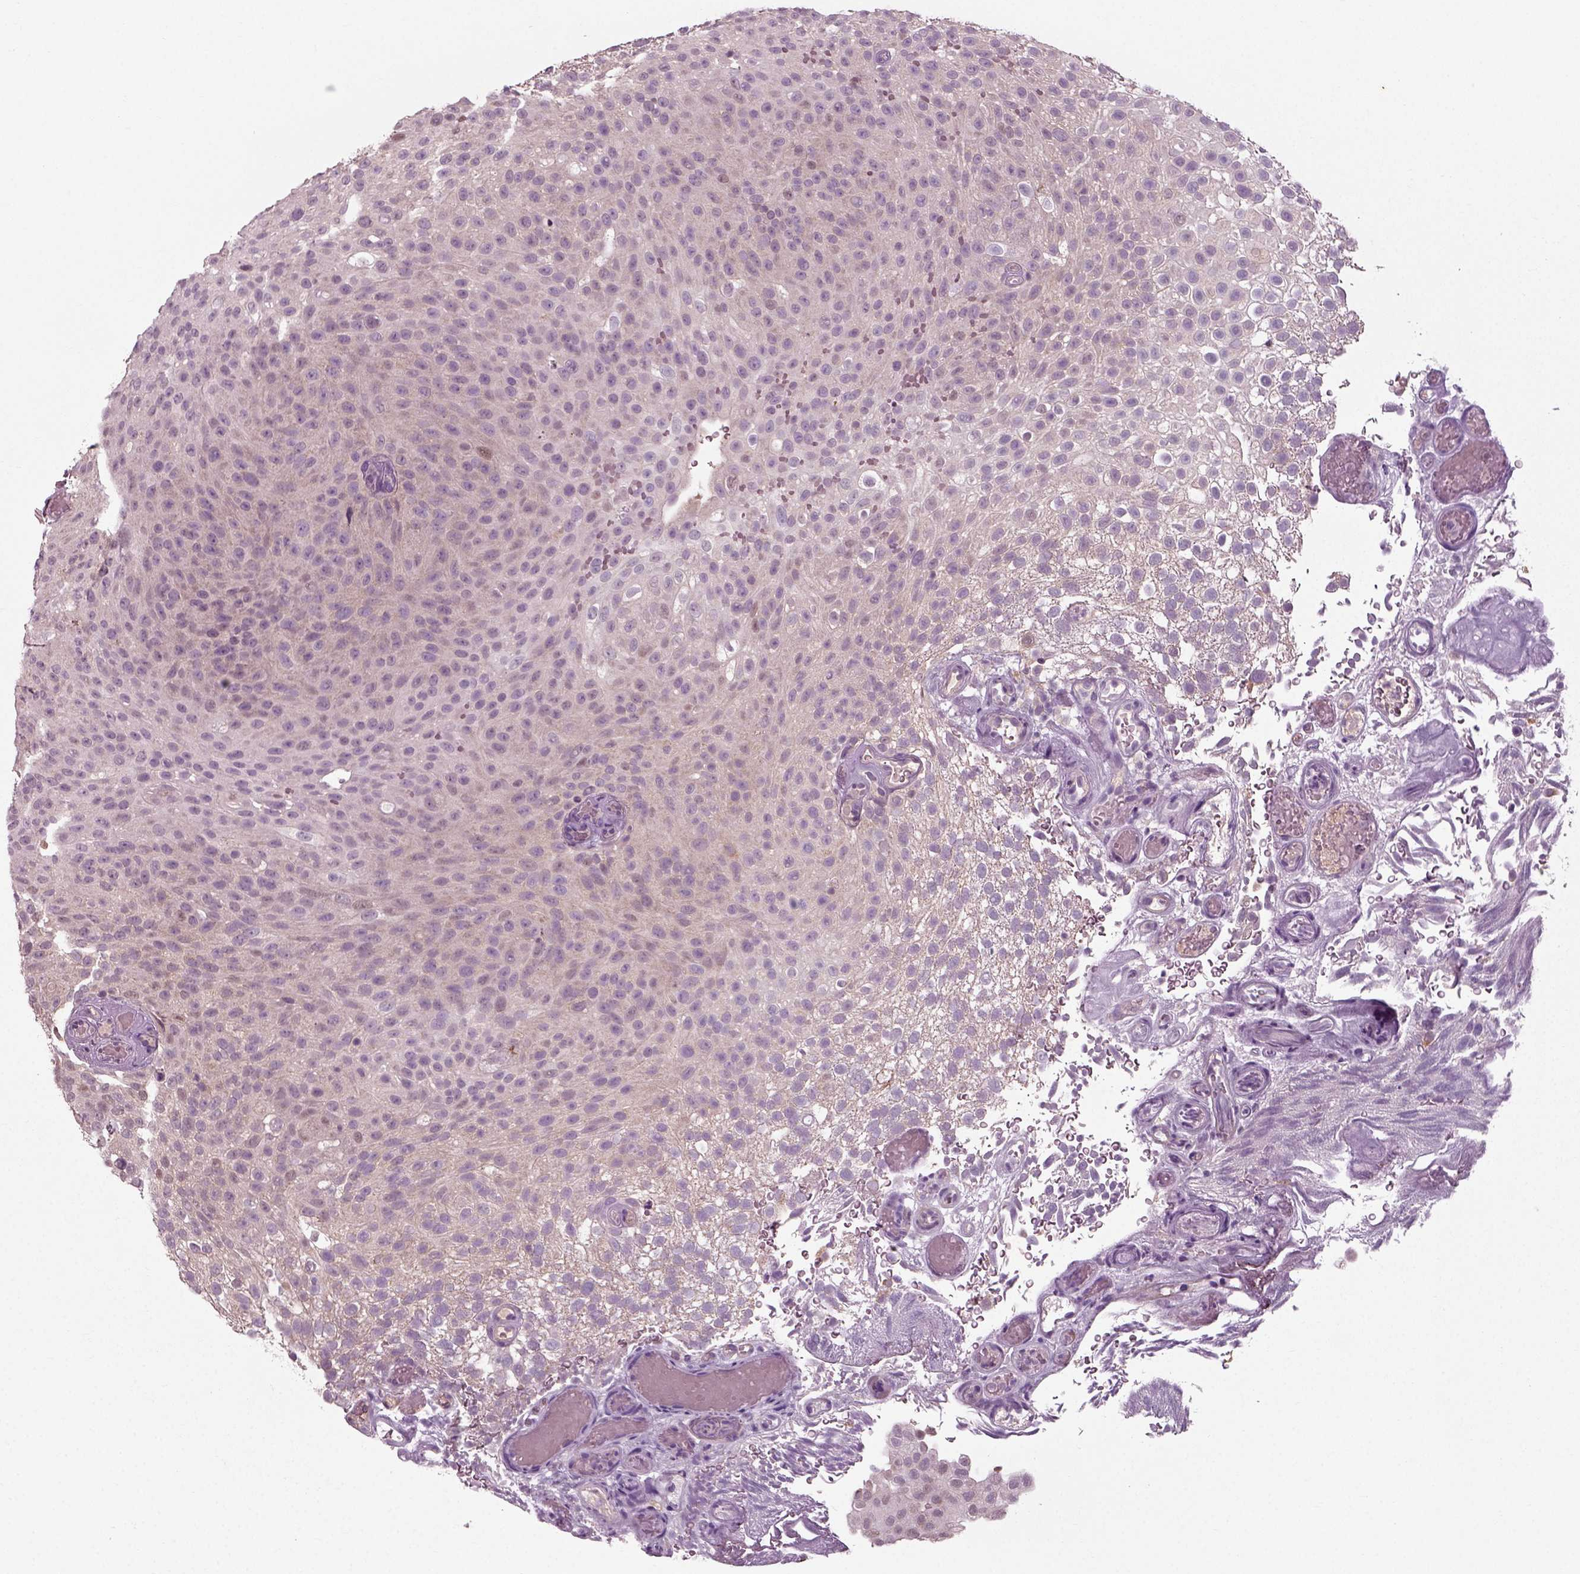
{"staining": {"intensity": "moderate", "quantity": "<25%", "location": "cytoplasmic/membranous"}, "tissue": "urothelial cancer", "cell_type": "Tumor cells", "image_type": "cancer", "snomed": [{"axis": "morphology", "description": "Urothelial carcinoma, Low grade"}, {"axis": "topography", "description": "Urinary bladder"}], "caption": "A brown stain labels moderate cytoplasmic/membranous expression of a protein in human urothelial cancer tumor cells.", "gene": "RND2", "patient": {"sex": "male", "age": 78}}